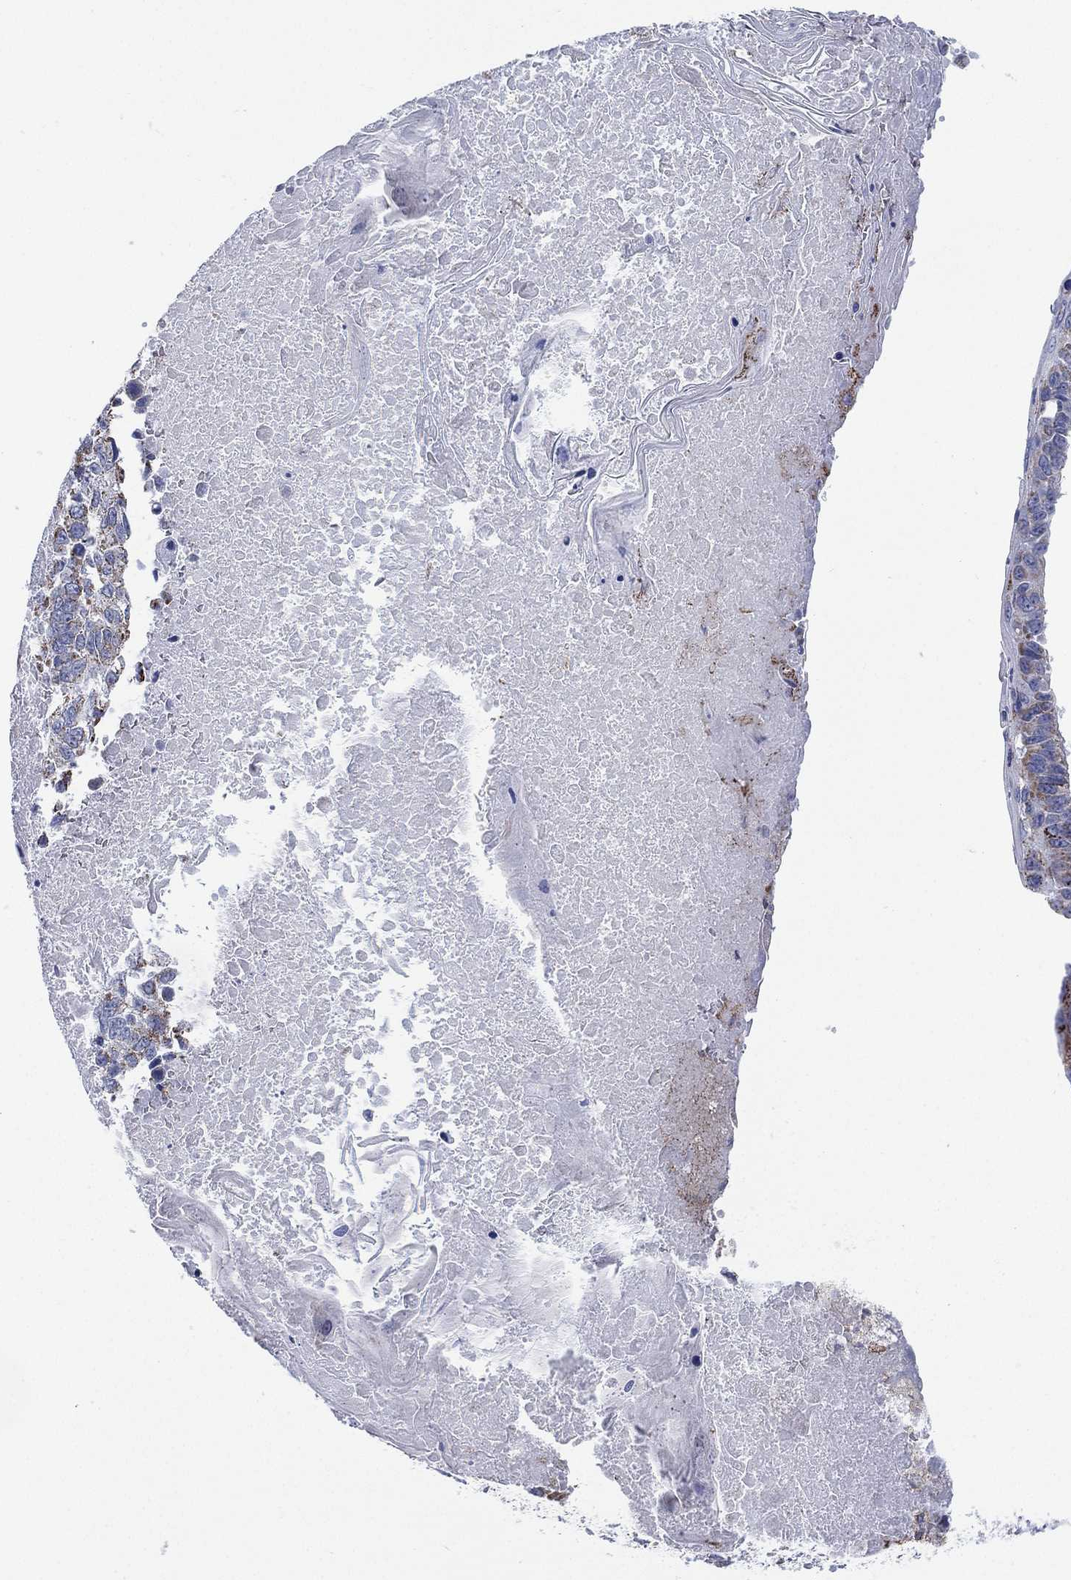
{"staining": {"intensity": "moderate", "quantity": "<25%", "location": "cytoplasmic/membranous"}, "tissue": "lung cancer", "cell_type": "Tumor cells", "image_type": "cancer", "snomed": [{"axis": "morphology", "description": "Squamous cell carcinoma, NOS"}, {"axis": "topography", "description": "Lung"}], "caption": "DAB (3,3'-diaminobenzidine) immunohistochemical staining of squamous cell carcinoma (lung) displays moderate cytoplasmic/membranous protein positivity in approximately <25% of tumor cells.", "gene": "INA", "patient": {"sex": "male", "age": 73}}